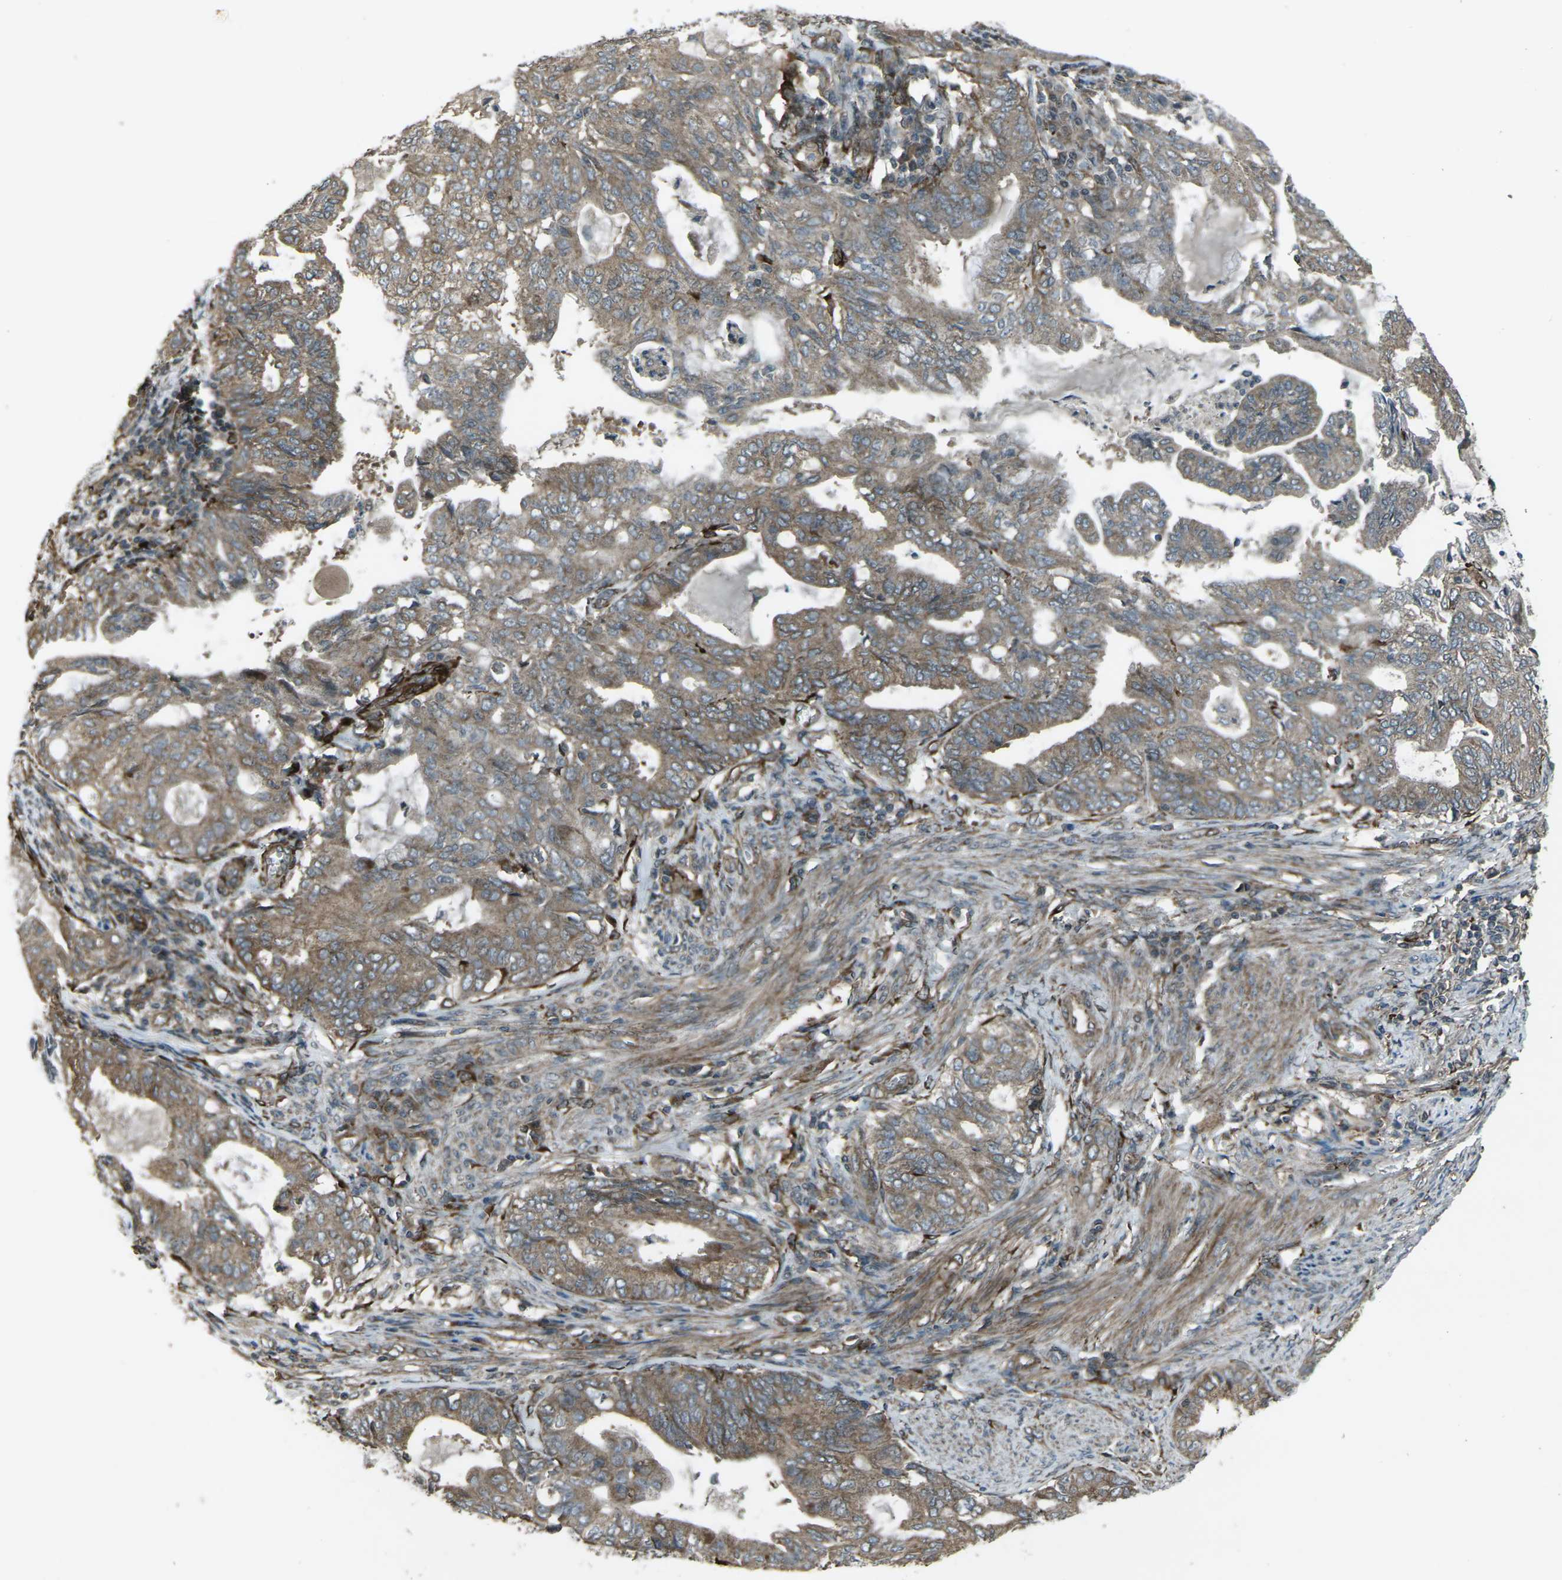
{"staining": {"intensity": "weak", "quantity": ">75%", "location": "cytoplasmic/membranous"}, "tissue": "endometrial cancer", "cell_type": "Tumor cells", "image_type": "cancer", "snomed": [{"axis": "morphology", "description": "Adenocarcinoma, NOS"}, {"axis": "topography", "description": "Endometrium"}], "caption": "Endometrial cancer stained with DAB (3,3'-diaminobenzidine) immunohistochemistry displays low levels of weak cytoplasmic/membranous positivity in approximately >75% of tumor cells. (brown staining indicates protein expression, while blue staining denotes nuclei).", "gene": "LSMEM1", "patient": {"sex": "female", "age": 86}}